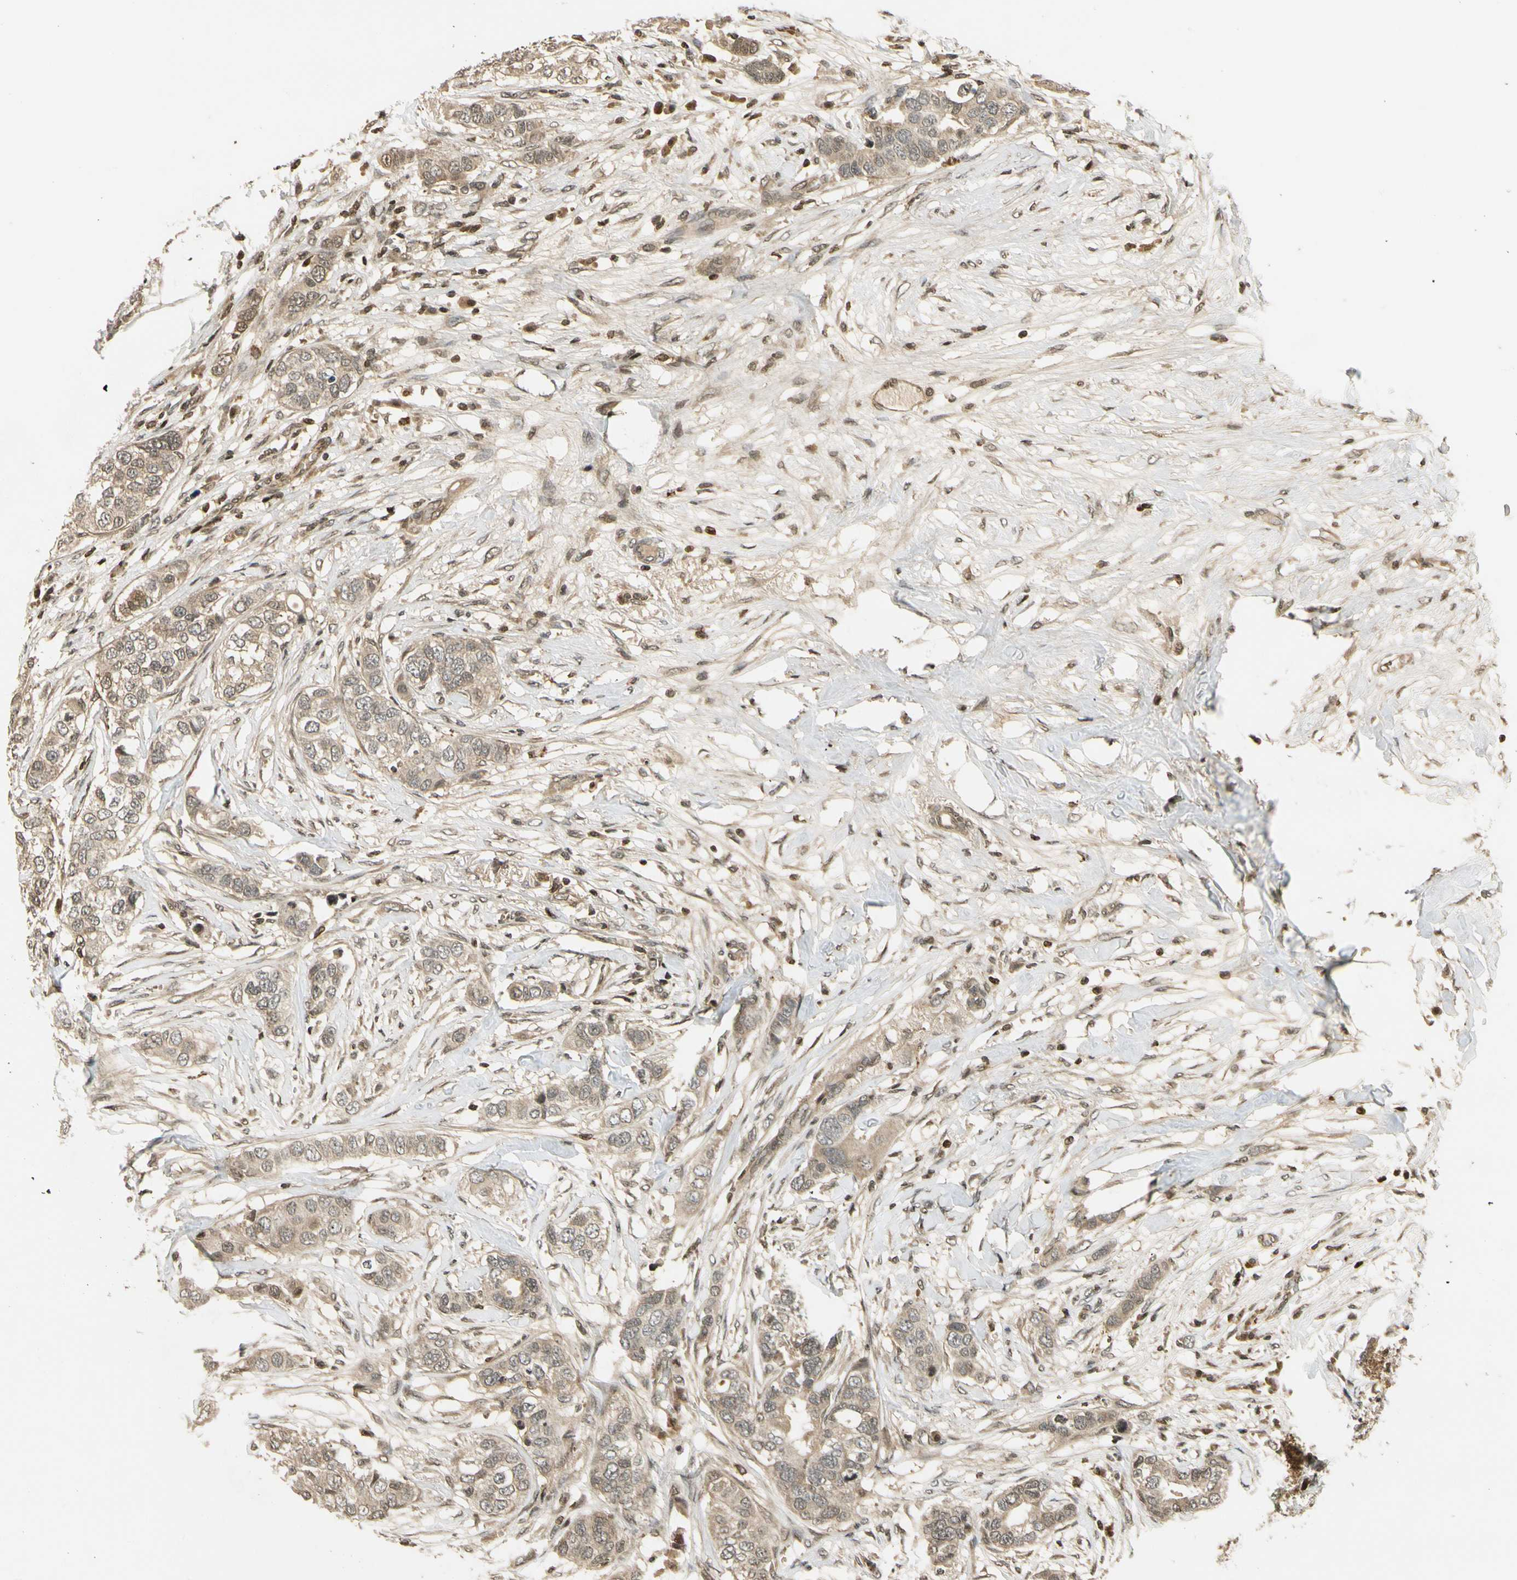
{"staining": {"intensity": "weak", "quantity": ">75%", "location": "cytoplasmic/membranous"}, "tissue": "breast cancer", "cell_type": "Tumor cells", "image_type": "cancer", "snomed": [{"axis": "morphology", "description": "Duct carcinoma"}, {"axis": "topography", "description": "Breast"}], "caption": "DAB immunohistochemical staining of human infiltrating ductal carcinoma (breast) demonstrates weak cytoplasmic/membranous protein positivity in about >75% of tumor cells.", "gene": "SOD1", "patient": {"sex": "female", "age": 50}}